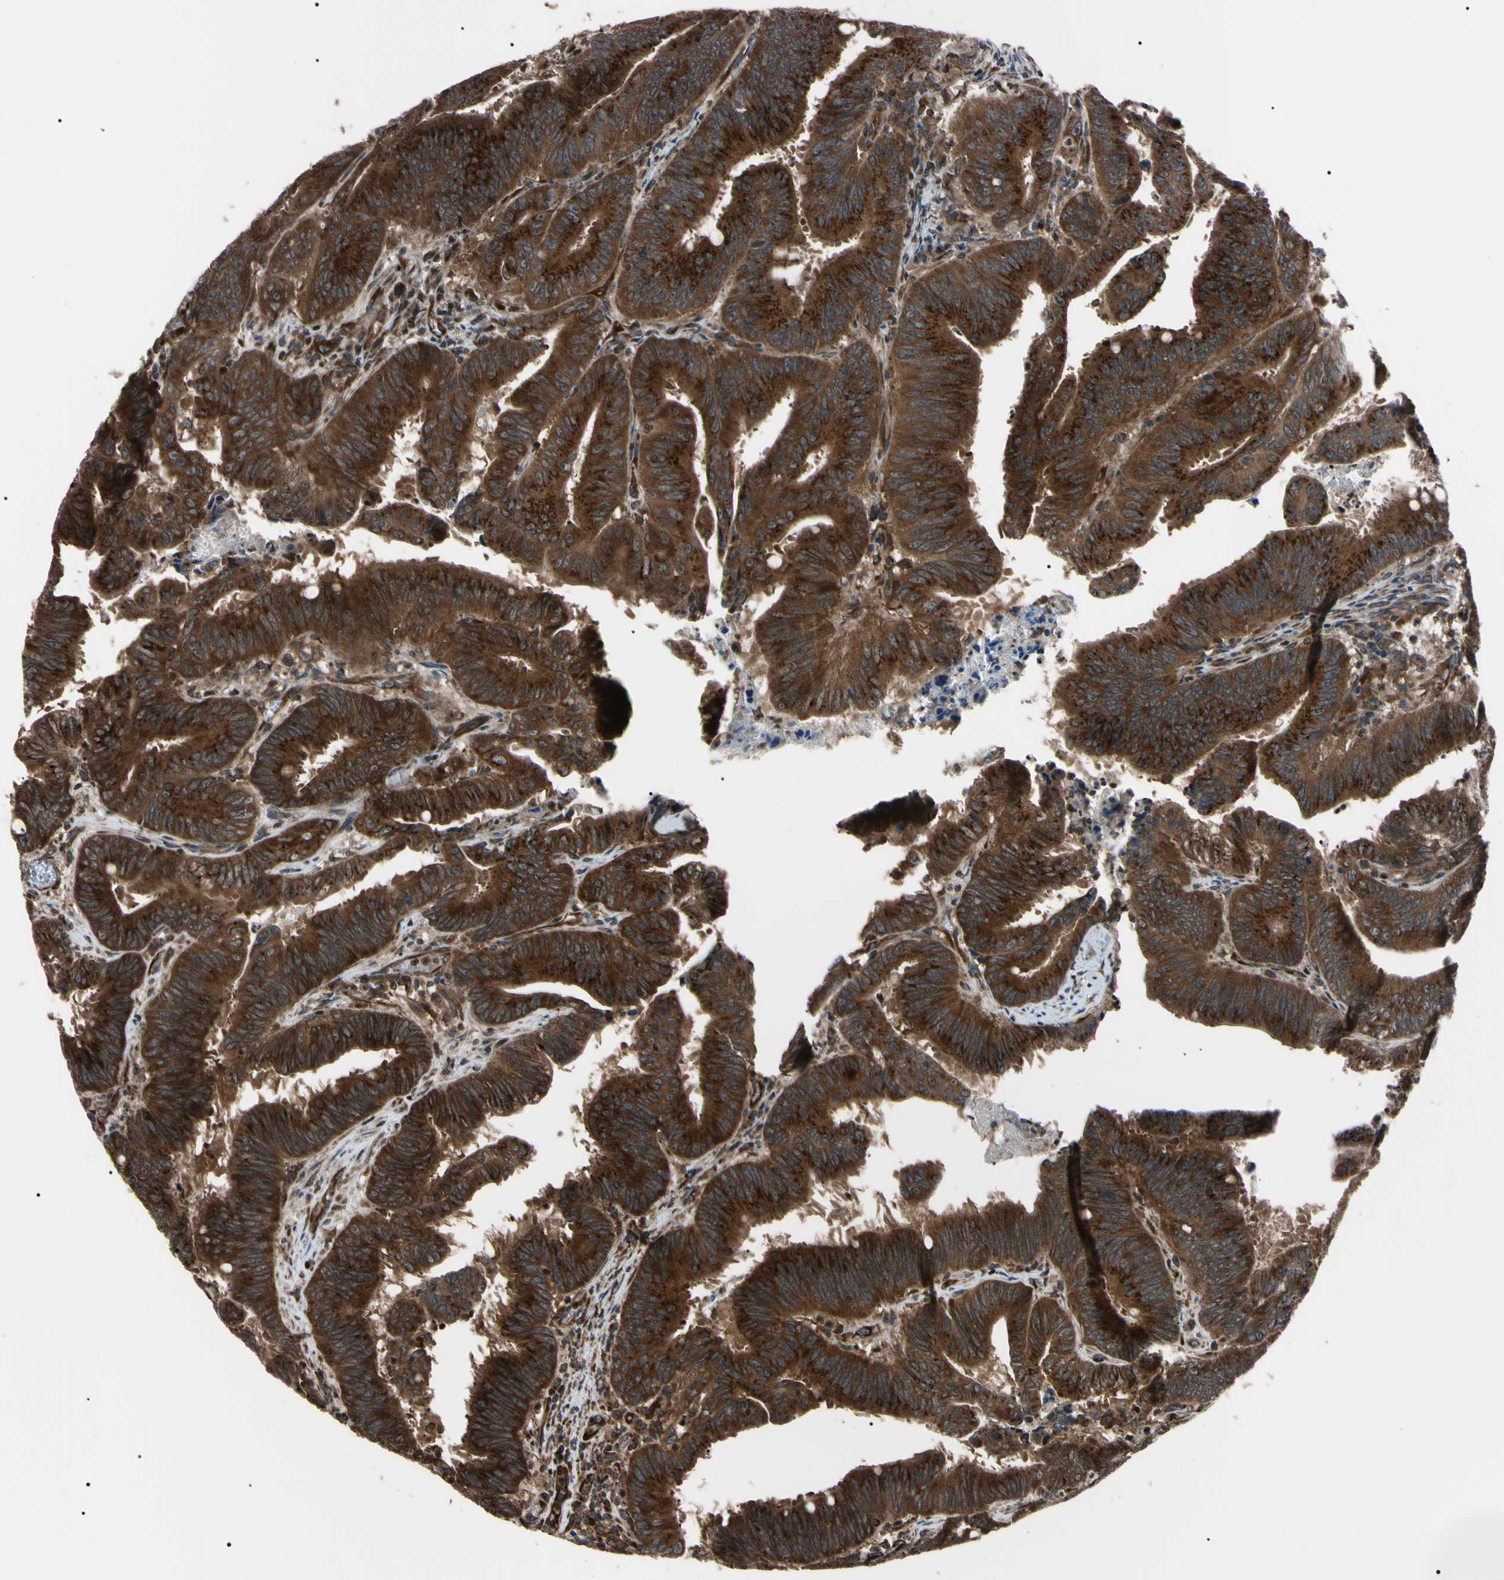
{"staining": {"intensity": "strong", "quantity": ">75%", "location": "cytoplasmic/membranous"}, "tissue": "colorectal cancer", "cell_type": "Tumor cells", "image_type": "cancer", "snomed": [{"axis": "morphology", "description": "Adenocarcinoma, NOS"}, {"axis": "topography", "description": "Colon"}], "caption": "Tumor cells reveal high levels of strong cytoplasmic/membranous staining in about >75% of cells in human colorectal cancer.", "gene": "GUCY1B1", "patient": {"sex": "male", "age": 45}}